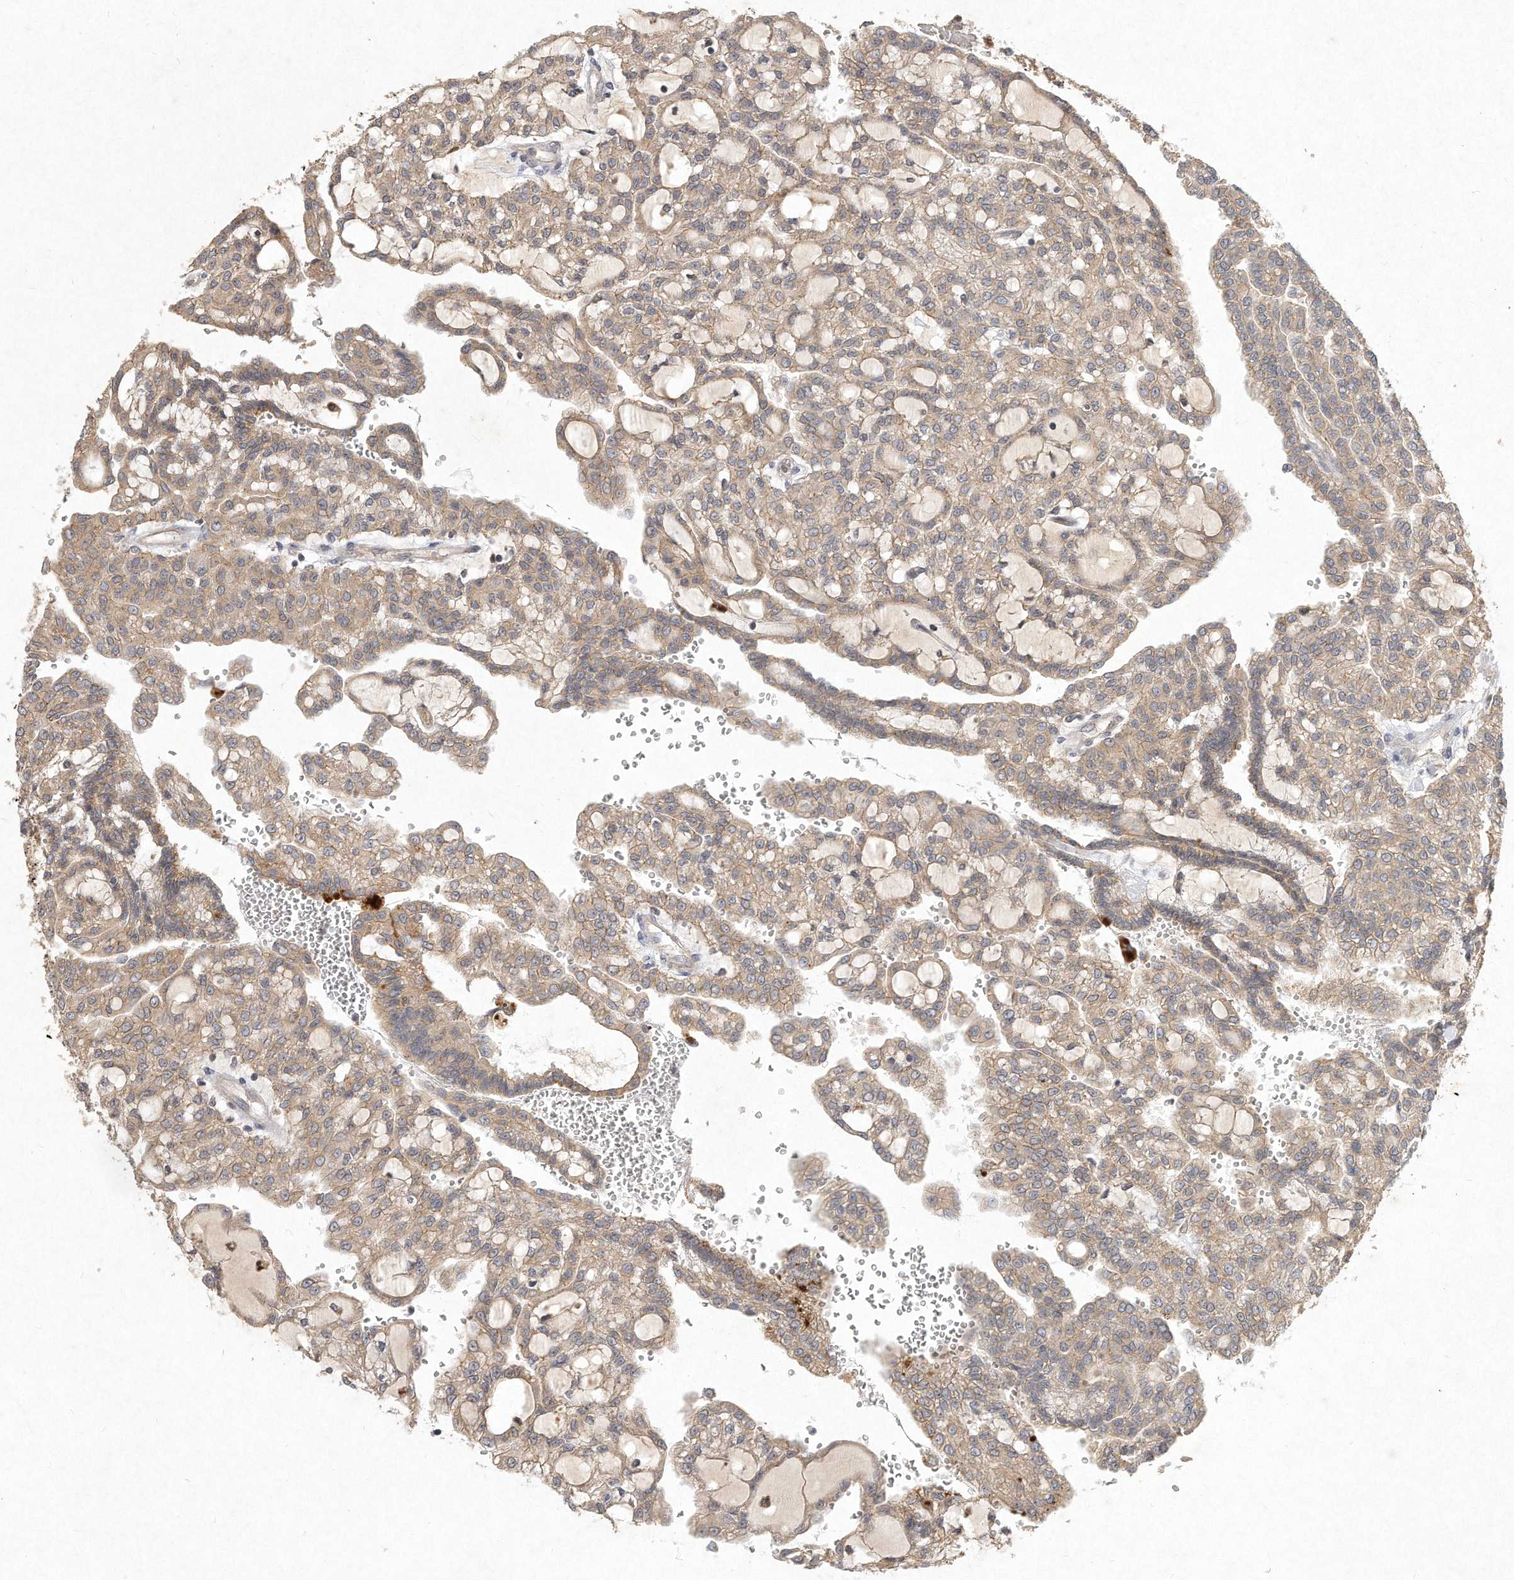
{"staining": {"intensity": "weak", "quantity": ">75%", "location": "cytoplasmic/membranous"}, "tissue": "renal cancer", "cell_type": "Tumor cells", "image_type": "cancer", "snomed": [{"axis": "morphology", "description": "Adenocarcinoma, NOS"}, {"axis": "topography", "description": "Kidney"}], "caption": "This photomicrograph displays renal cancer stained with immunohistochemistry to label a protein in brown. The cytoplasmic/membranous of tumor cells show weak positivity for the protein. Nuclei are counter-stained blue.", "gene": "LGALS8", "patient": {"sex": "male", "age": 63}}